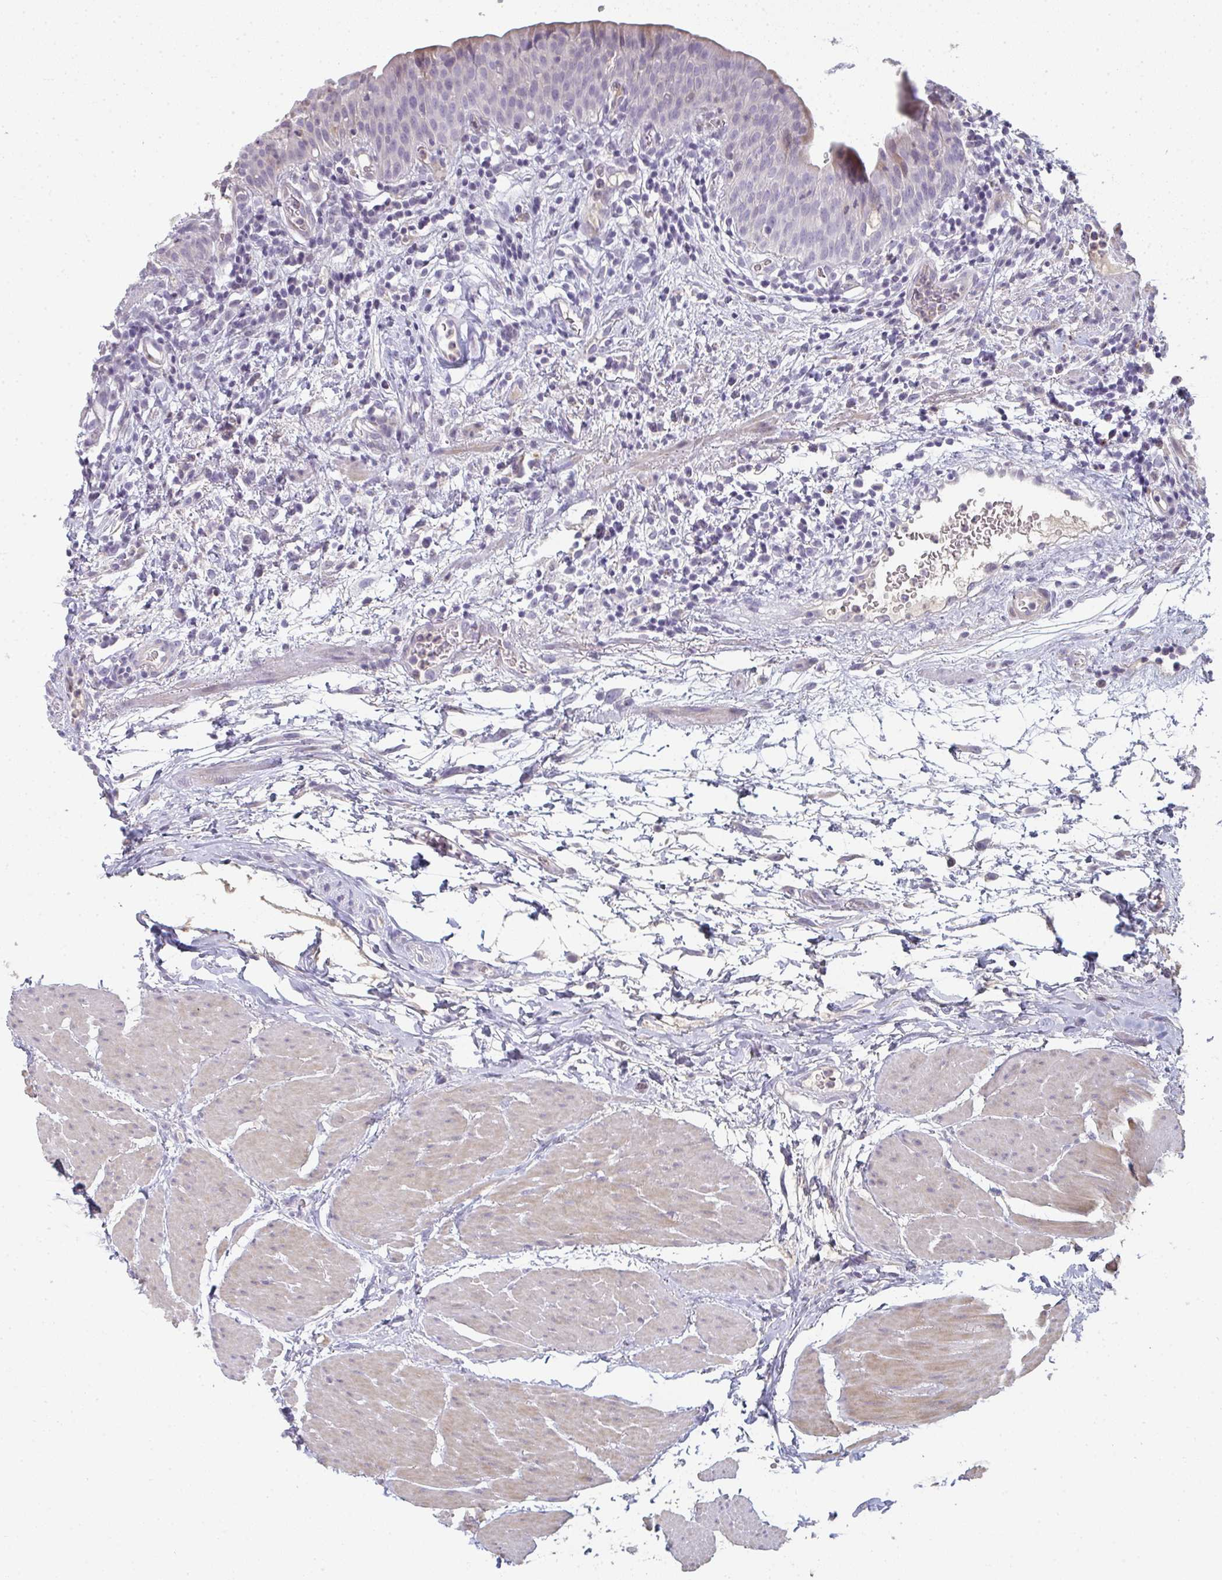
{"staining": {"intensity": "negative", "quantity": "none", "location": "none"}, "tissue": "urinary bladder", "cell_type": "Urothelial cells", "image_type": "normal", "snomed": [{"axis": "morphology", "description": "Normal tissue, NOS"}, {"axis": "morphology", "description": "Inflammation, NOS"}, {"axis": "topography", "description": "Urinary bladder"}], "caption": "IHC histopathology image of benign urinary bladder stained for a protein (brown), which displays no expression in urothelial cells.", "gene": "A1CF", "patient": {"sex": "male", "age": 57}}